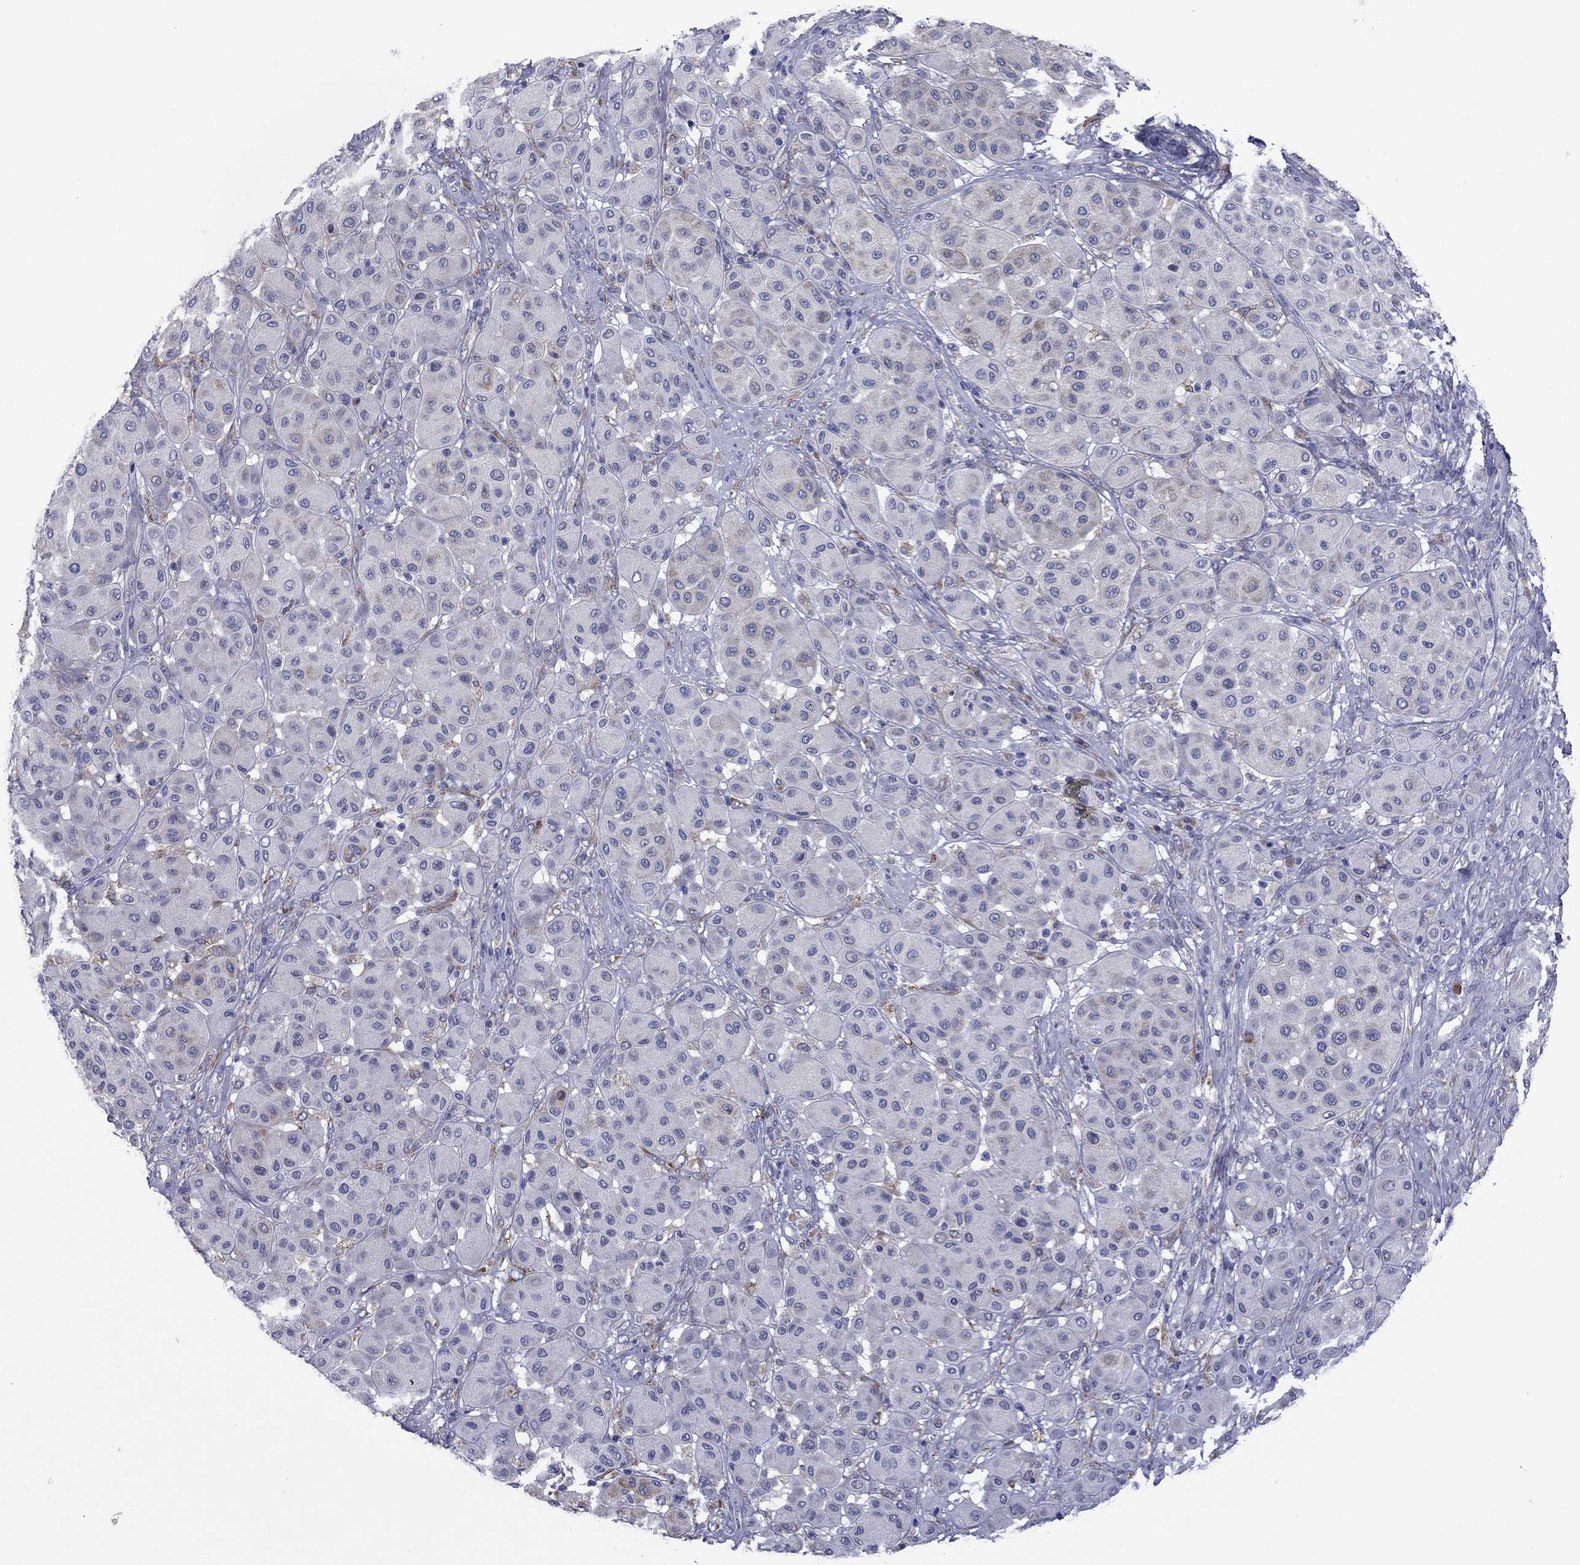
{"staining": {"intensity": "weak", "quantity": "<25%", "location": "cytoplasmic/membranous"}, "tissue": "melanoma", "cell_type": "Tumor cells", "image_type": "cancer", "snomed": [{"axis": "morphology", "description": "Malignant melanoma, Metastatic site"}, {"axis": "topography", "description": "Smooth muscle"}], "caption": "Protein analysis of melanoma exhibits no significant positivity in tumor cells.", "gene": "TMPRSS11A", "patient": {"sex": "male", "age": 41}}